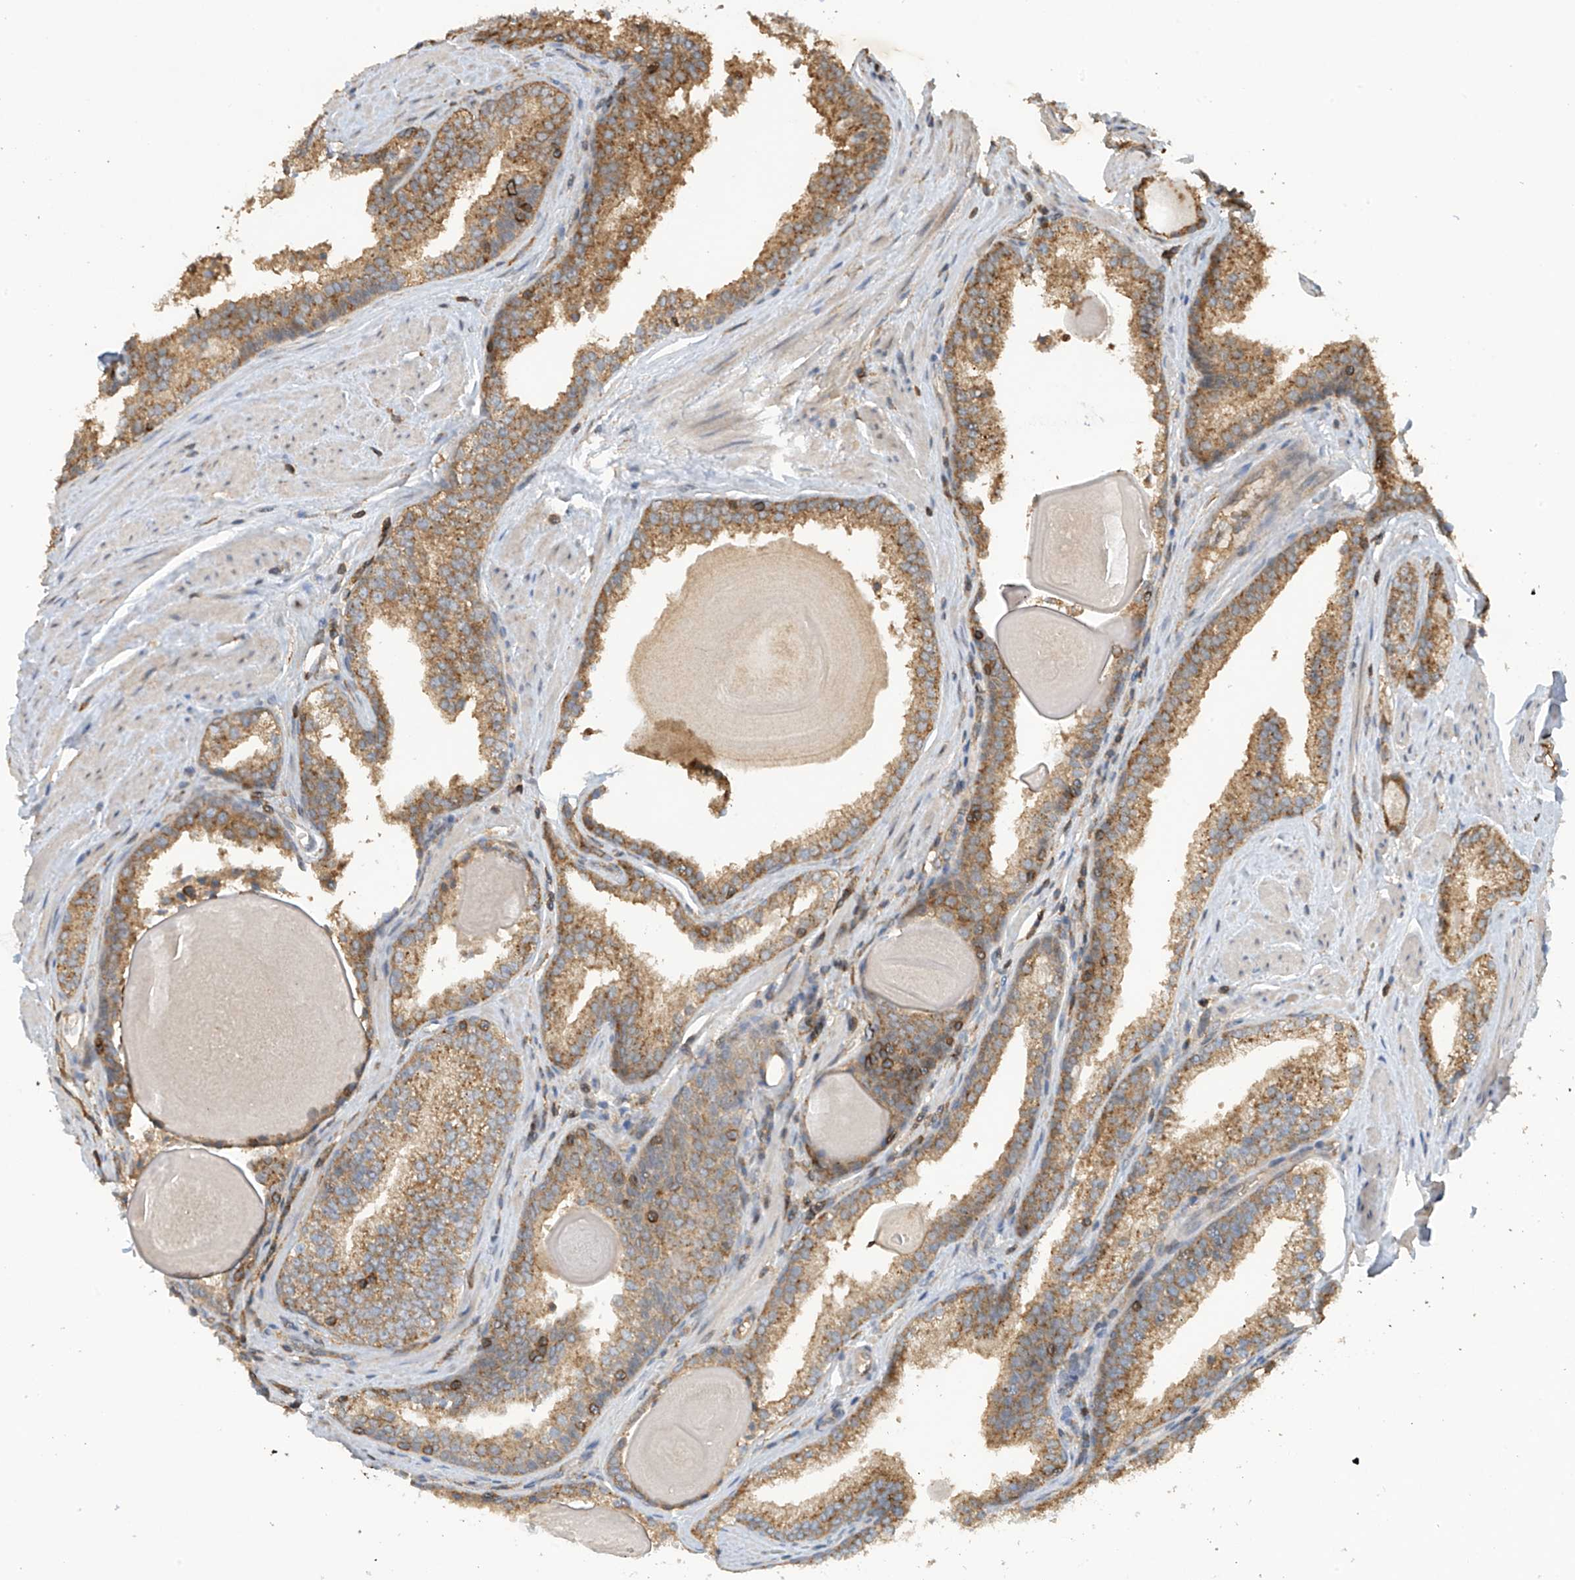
{"staining": {"intensity": "moderate", "quantity": ">75%", "location": "cytoplasmic/membranous"}, "tissue": "prostate cancer", "cell_type": "Tumor cells", "image_type": "cancer", "snomed": [{"axis": "morphology", "description": "Adenocarcinoma, High grade"}, {"axis": "topography", "description": "Prostate"}], "caption": "Prostate cancer stained with immunohistochemistry (IHC) exhibits moderate cytoplasmic/membranous positivity in about >75% of tumor cells.", "gene": "COX10", "patient": {"sex": "male", "age": 63}}